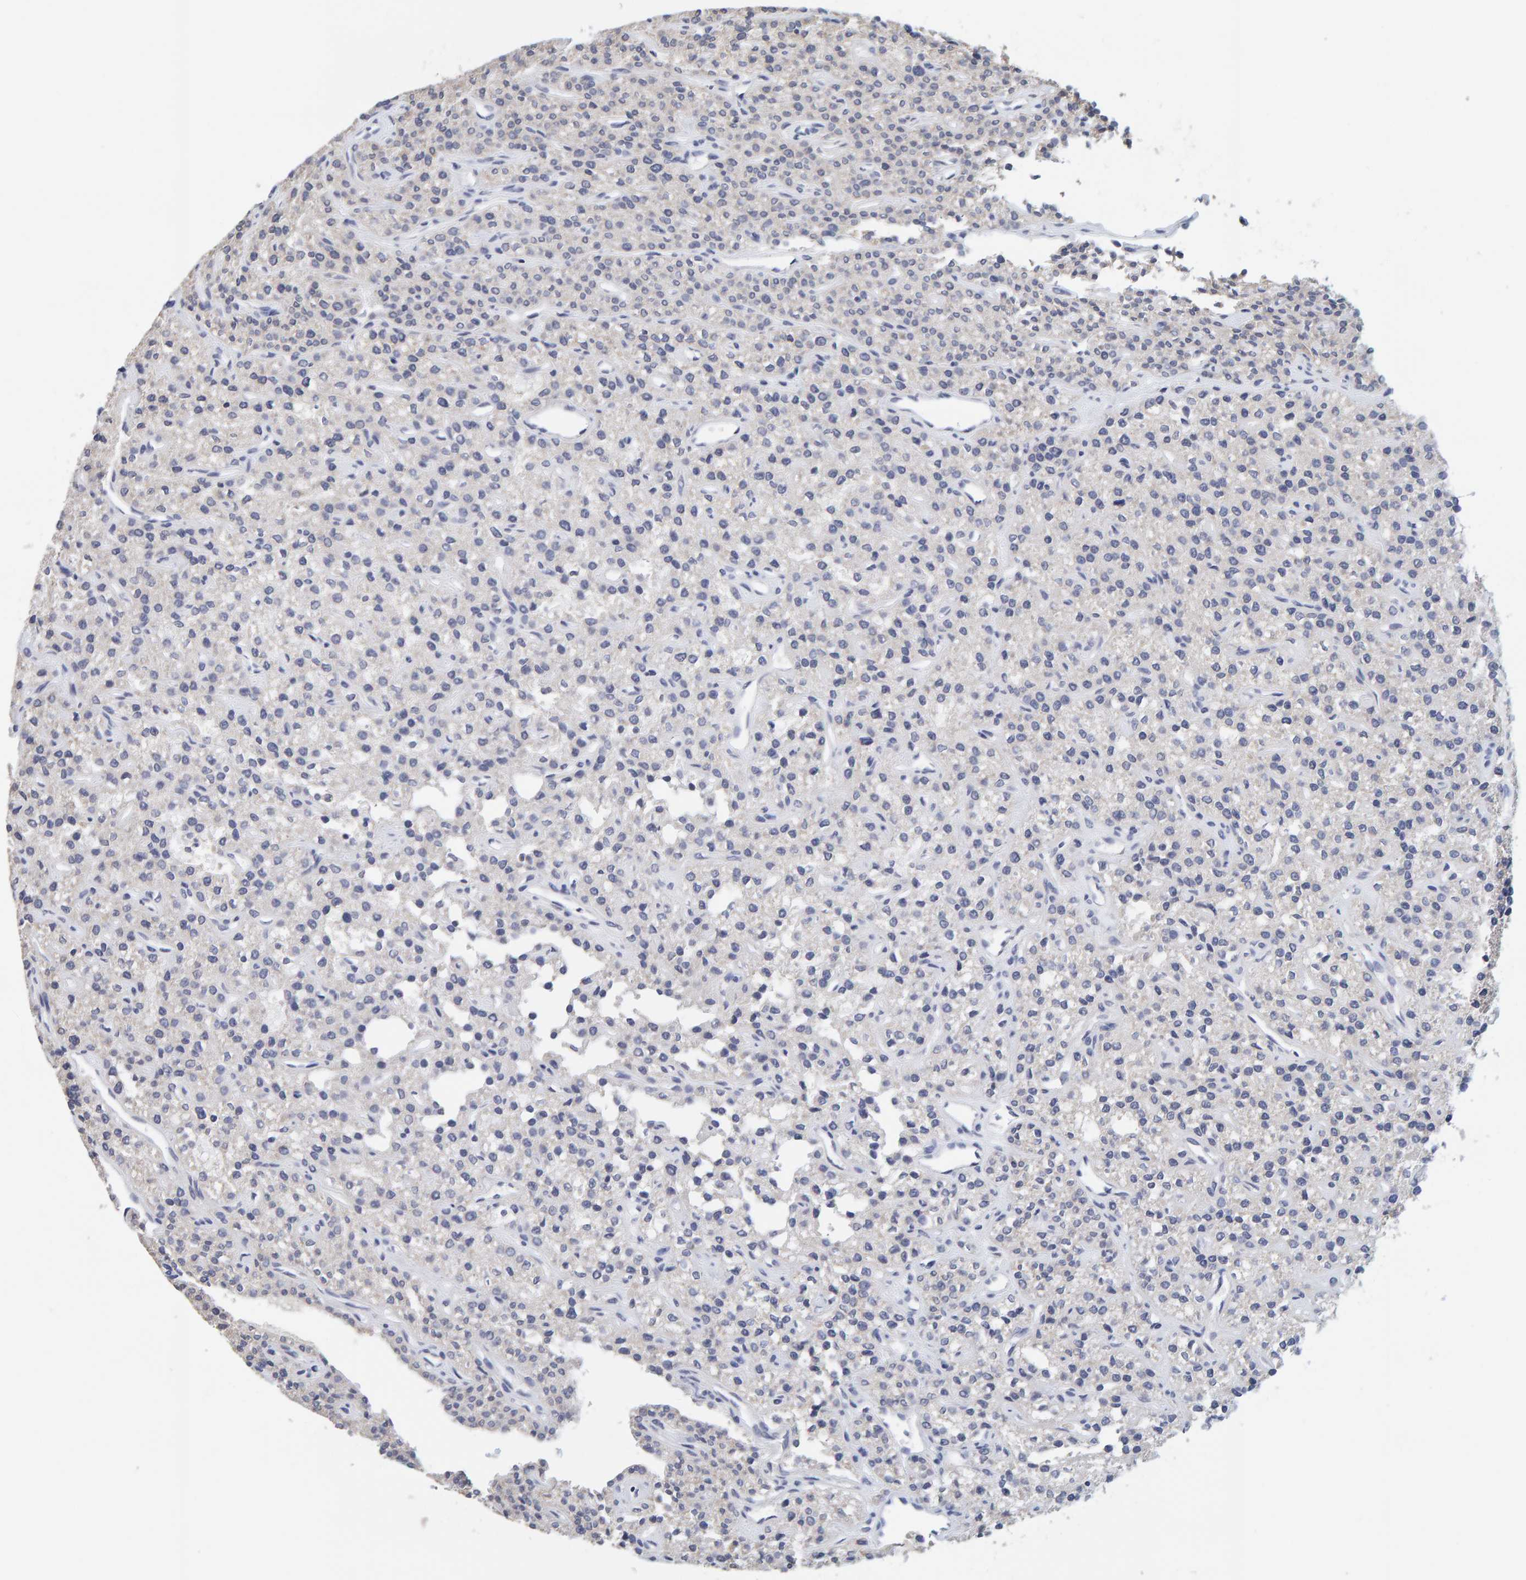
{"staining": {"intensity": "weak", "quantity": "<25%", "location": "cytoplasmic/membranous"}, "tissue": "parathyroid gland", "cell_type": "Glandular cells", "image_type": "normal", "snomed": [{"axis": "morphology", "description": "Normal tissue, NOS"}, {"axis": "topography", "description": "Parathyroid gland"}], "caption": "Parathyroid gland was stained to show a protein in brown. There is no significant staining in glandular cells. Nuclei are stained in blue.", "gene": "SGPL1", "patient": {"sex": "male", "age": 46}}